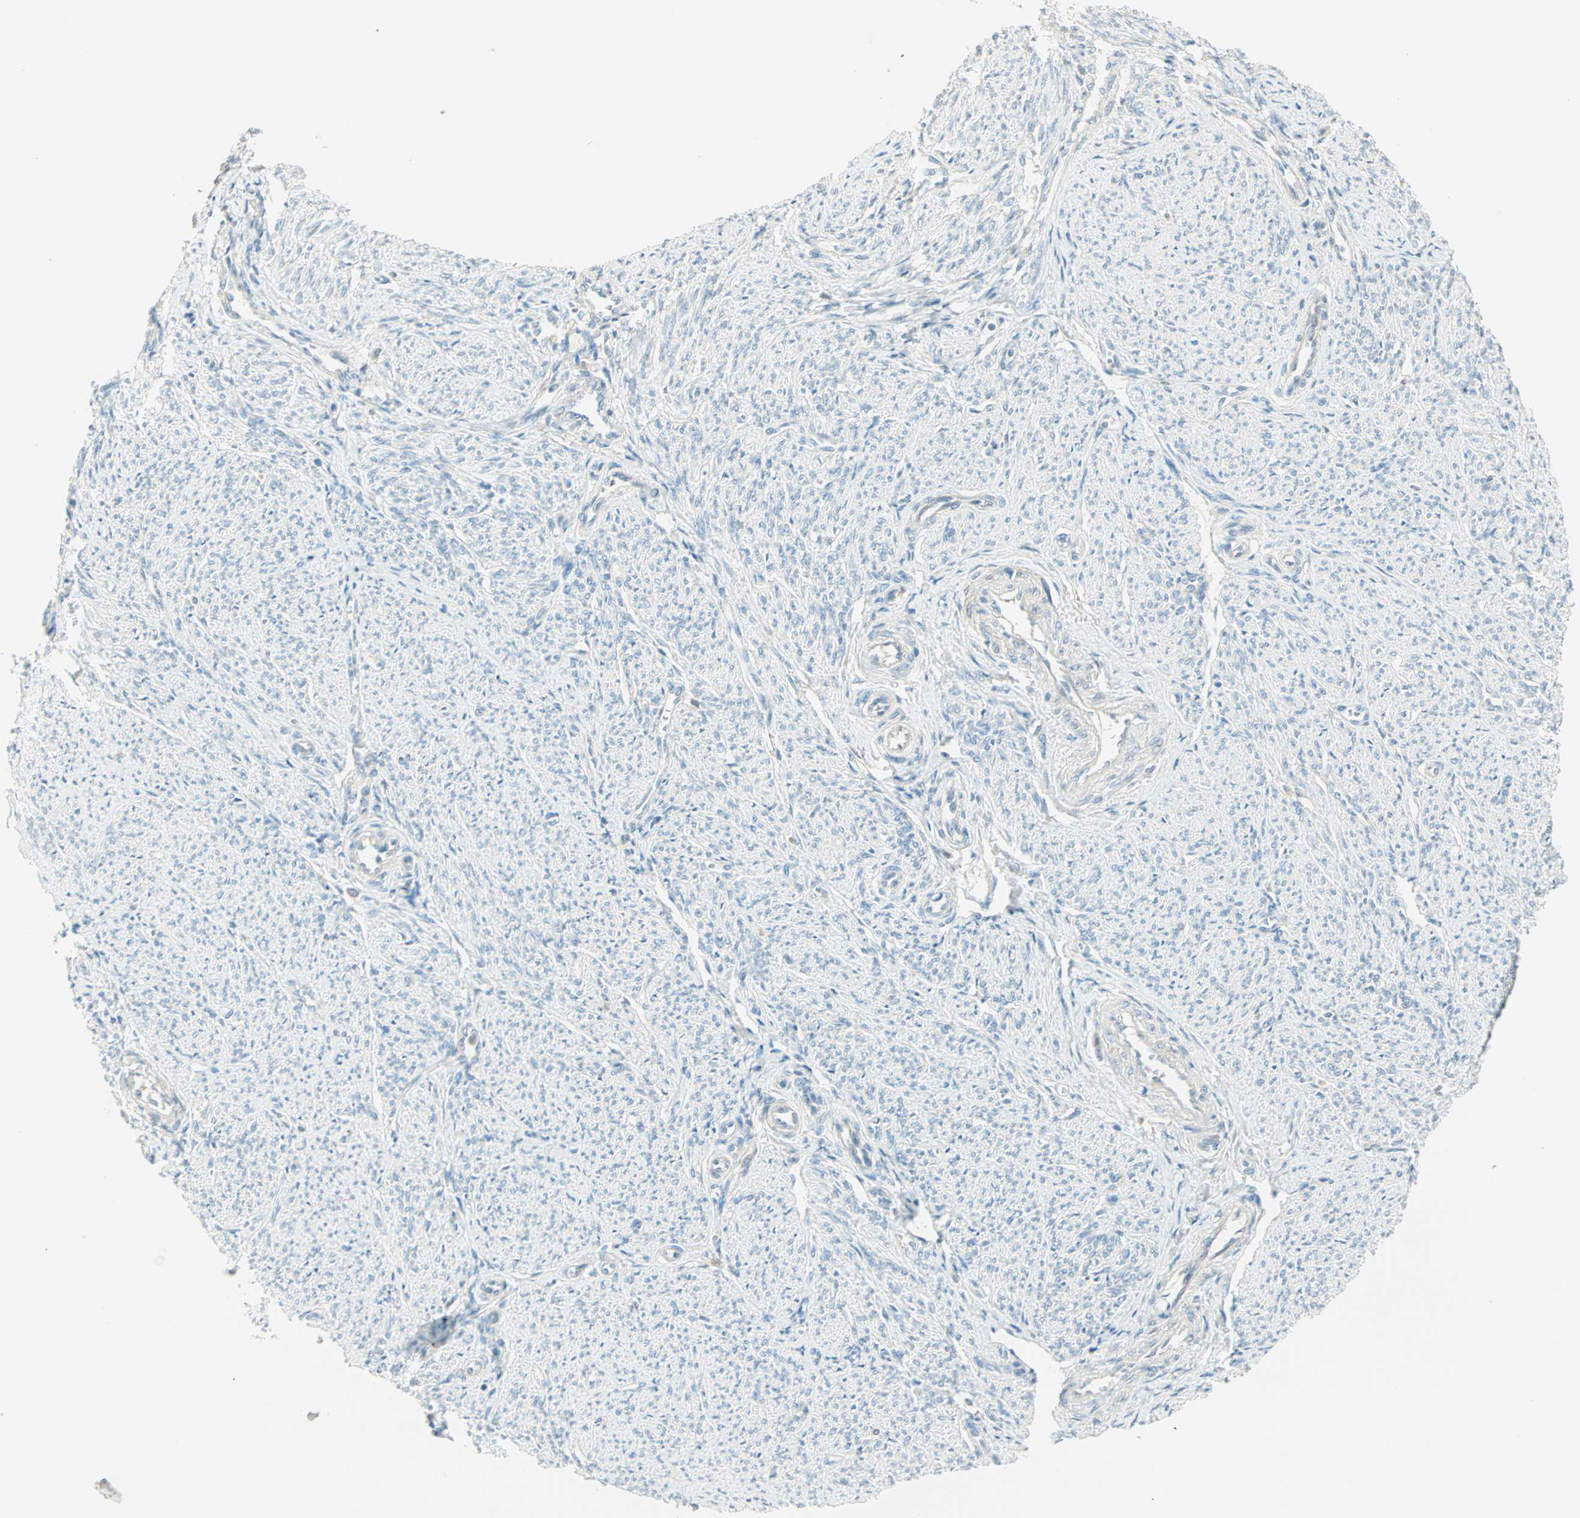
{"staining": {"intensity": "negative", "quantity": "none", "location": "none"}, "tissue": "smooth muscle", "cell_type": "Smooth muscle cells", "image_type": "normal", "snomed": [{"axis": "morphology", "description": "Normal tissue, NOS"}, {"axis": "topography", "description": "Smooth muscle"}], "caption": "This is an immunohistochemistry (IHC) photomicrograph of unremarkable human smooth muscle. There is no positivity in smooth muscle cells.", "gene": "S100A1", "patient": {"sex": "female", "age": 65}}